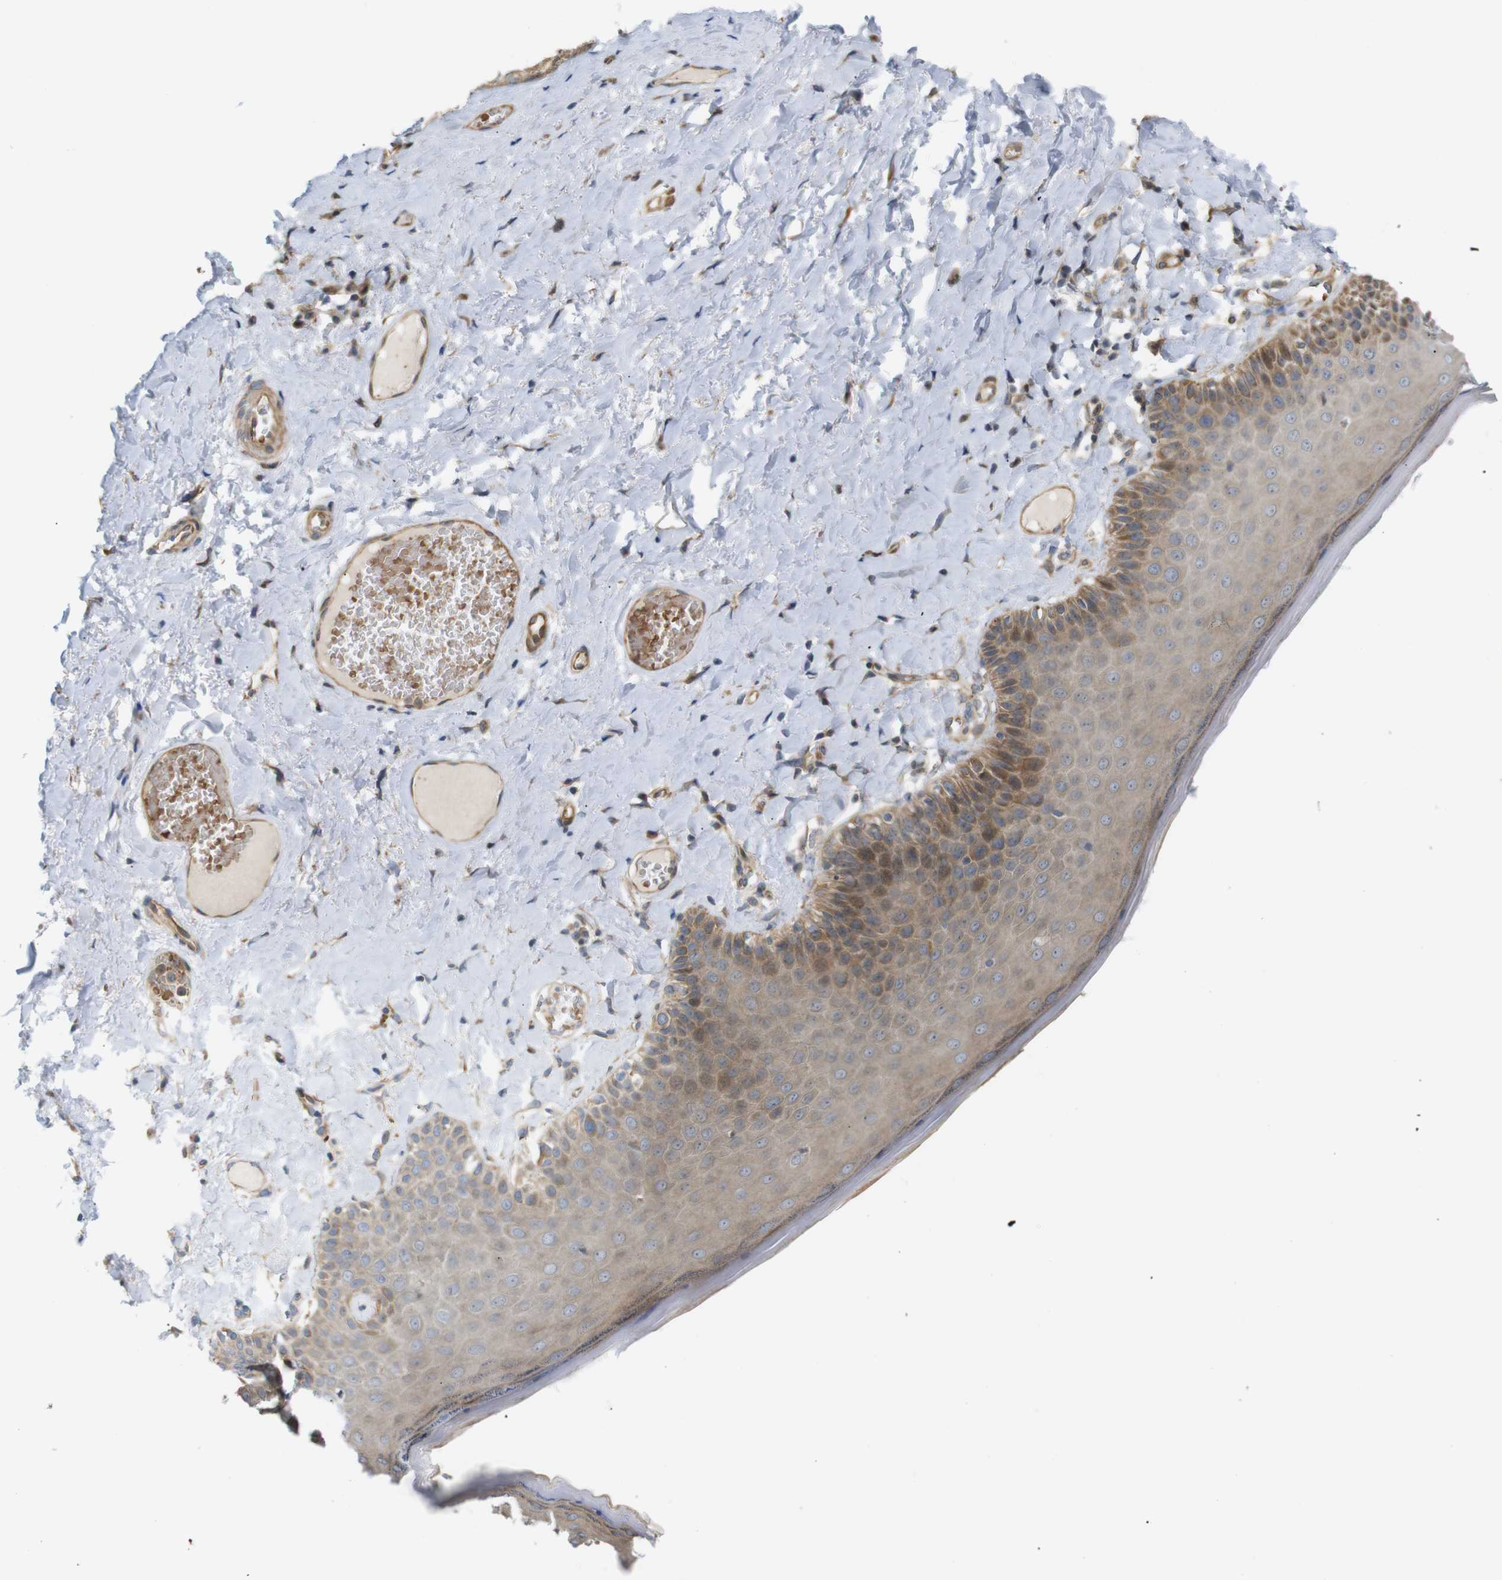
{"staining": {"intensity": "moderate", "quantity": "25%-75%", "location": "cytoplasmic/membranous"}, "tissue": "skin", "cell_type": "Epidermal cells", "image_type": "normal", "snomed": [{"axis": "morphology", "description": "Normal tissue, NOS"}, {"axis": "topography", "description": "Anal"}], "caption": "Protein expression analysis of benign human skin reveals moderate cytoplasmic/membranous staining in about 25%-75% of epidermal cells.", "gene": "RPTOR", "patient": {"sex": "male", "age": 69}}